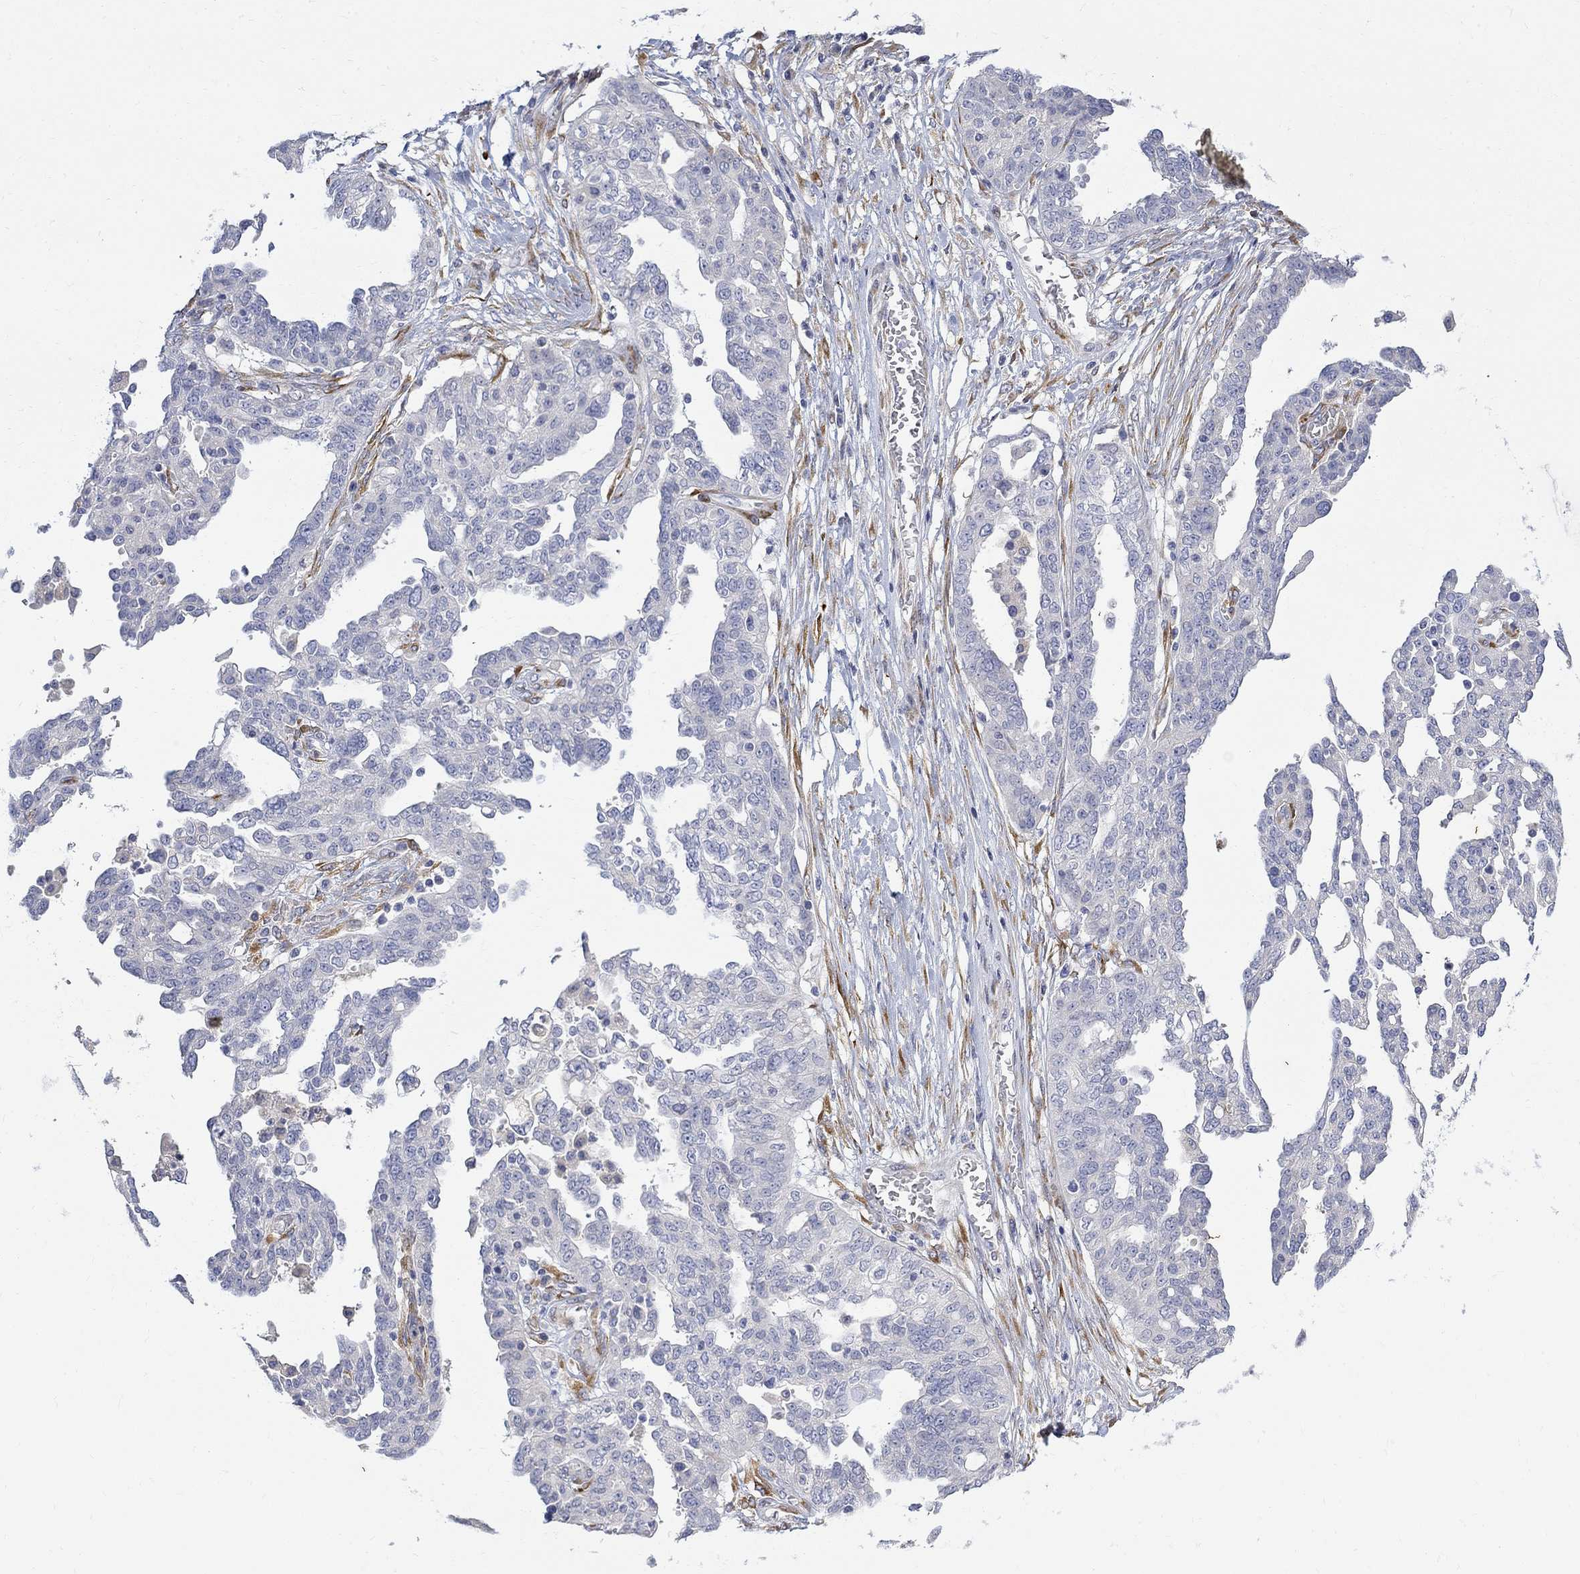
{"staining": {"intensity": "negative", "quantity": "none", "location": "none"}, "tissue": "ovarian cancer", "cell_type": "Tumor cells", "image_type": "cancer", "snomed": [{"axis": "morphology", "description": "Cystadenocarcinoma, serous, NOS"}, {"axis": "topography", "description": "Ovary"}], "caption": "There is no significant expression in tumor cells of ovarian serous cystadenocarcinoma. Brightfield microscopy of IHC stained with DAB (3,3'-diaminobenzidine) (brown) and hematoxylin (blue), captured at high magnification.", "gene": "FNDC5", "patient": {"sex": "female", "age": 67}}